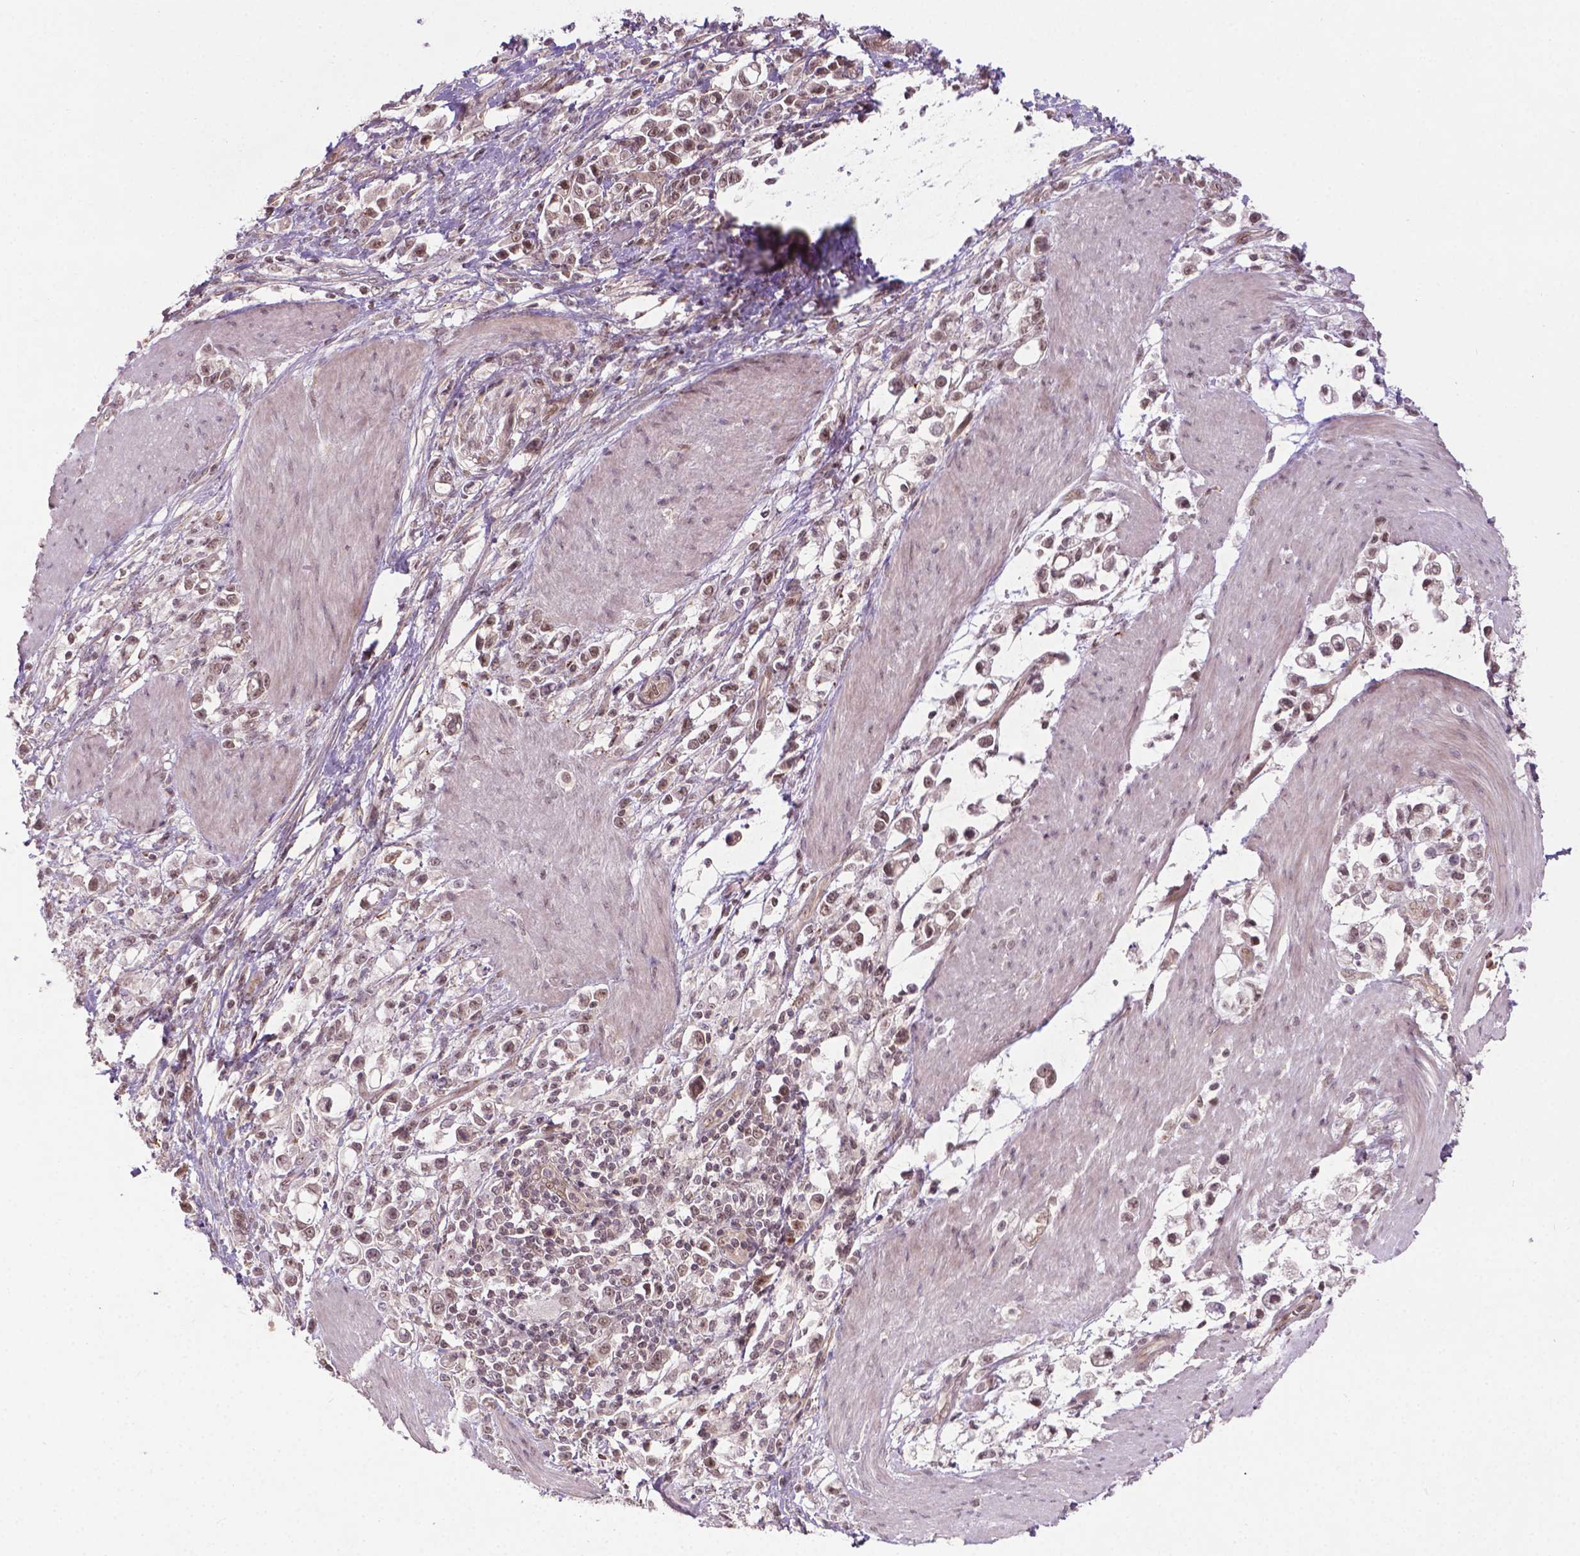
{"staining": {"intensity": "weak", "quantity": ">75%", "location": "nuclear"}, "tissue": "stomach cancer", "cell_type": "Tumor cells", "image_type": "cancer", "snomed": [{"axis": "morphology", "description": "Adenocarcinoma, NOS"}, {"axis": "topography", "description": "Stomach"}], "caption": "Protein staining reveals weak nuclear positivity in approximately >75% of tumor cells in adenocarcinoma (stomach).", "gene": "ANKRD54", "patient": {"sex": "male", "age": 63}}